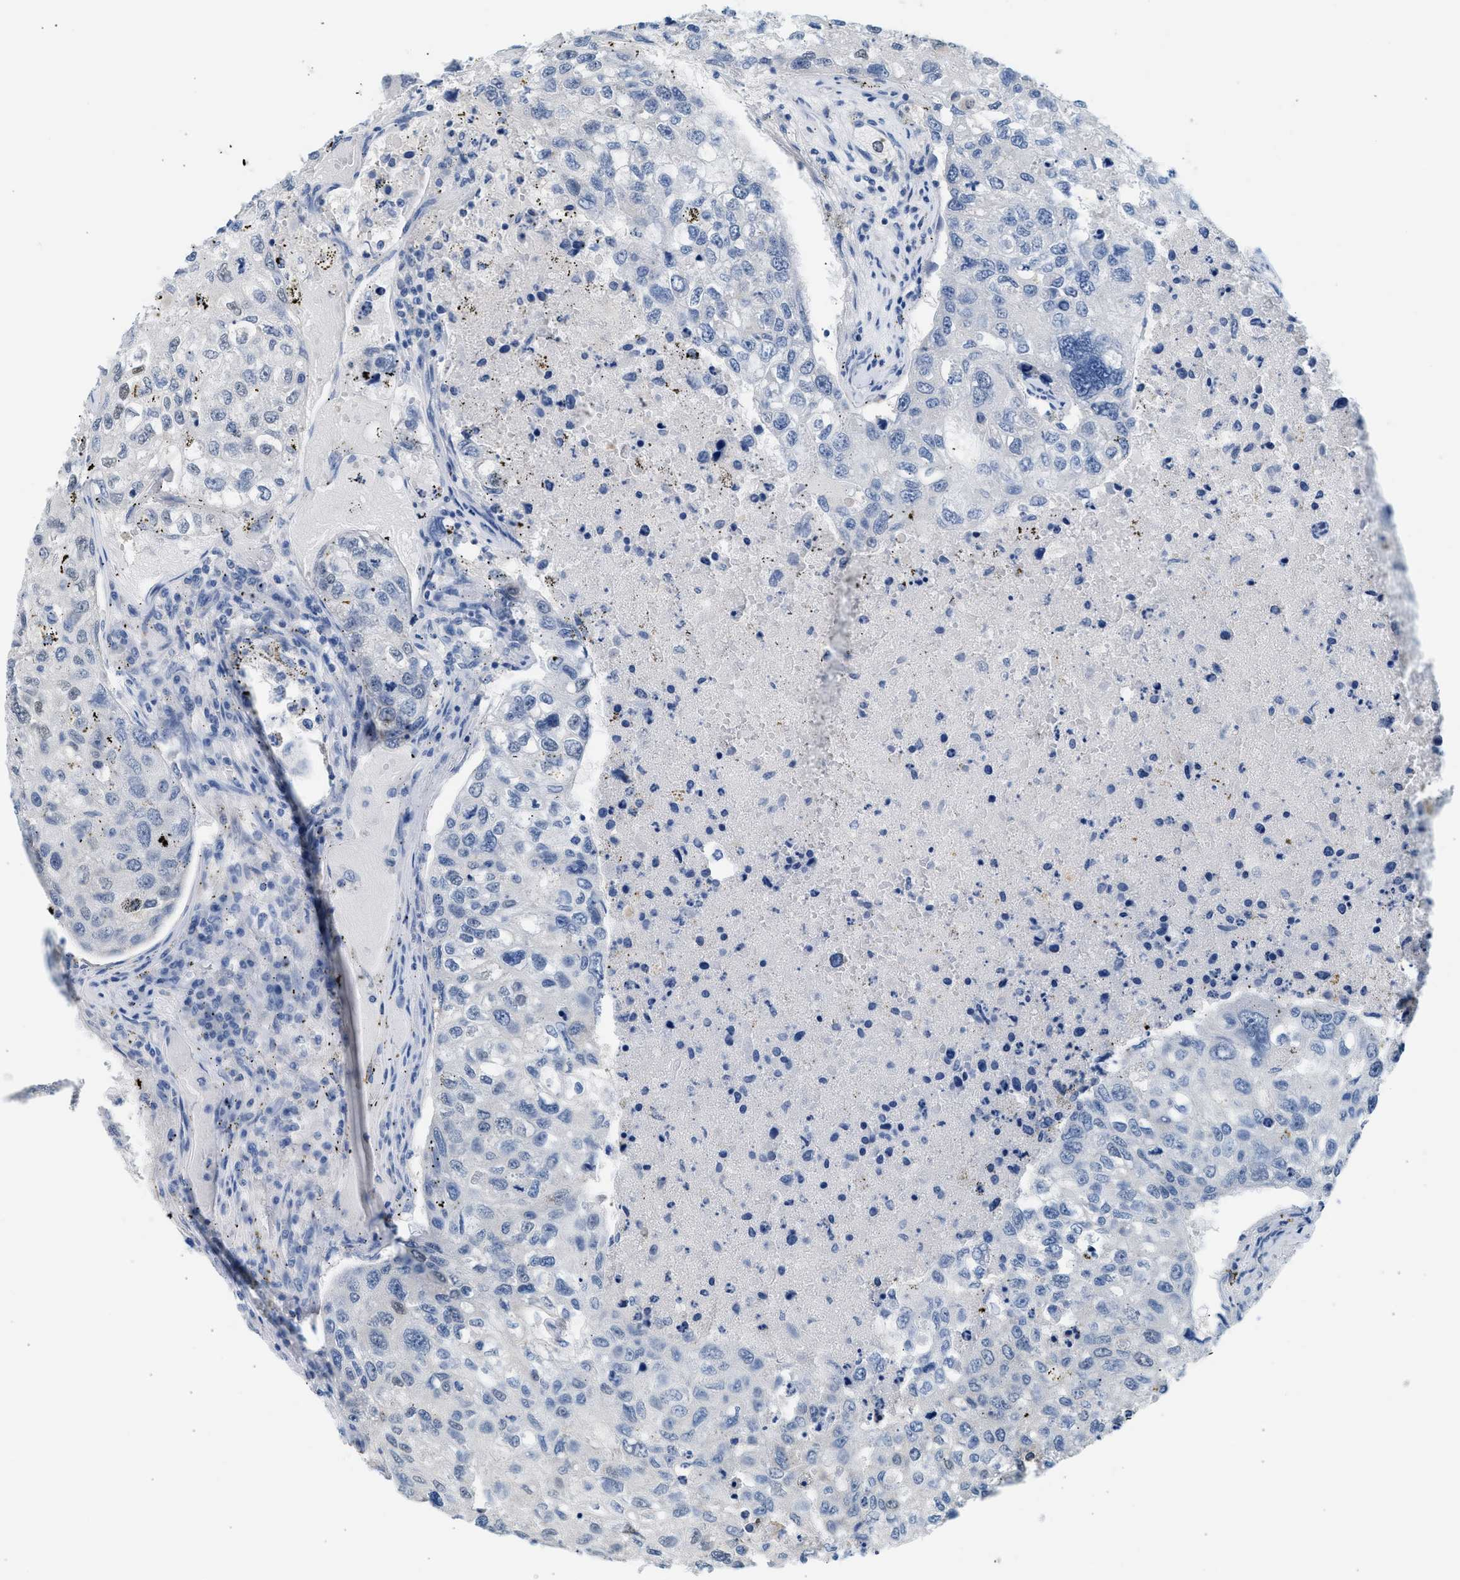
{"staining": {"intensity": "negative", "quantity": "none", "location": "none"}, "tissue": "urothelial cancer", "cell_type": "Tumor cells", "image_type": "cancer", "snomed": [{"axis": "morphology", "description": "Urothelial carcinoma, High grade"}, {"axis": "topography", "description": "Lymph node"}, {"axis": "topography", "description": "Urinary bladder"}], "caption": "Tumor cells are negative for protein expression in human urothelial cancer.", "gene": "SPAM1", "patient": {"sex": "male", "age": 51}}